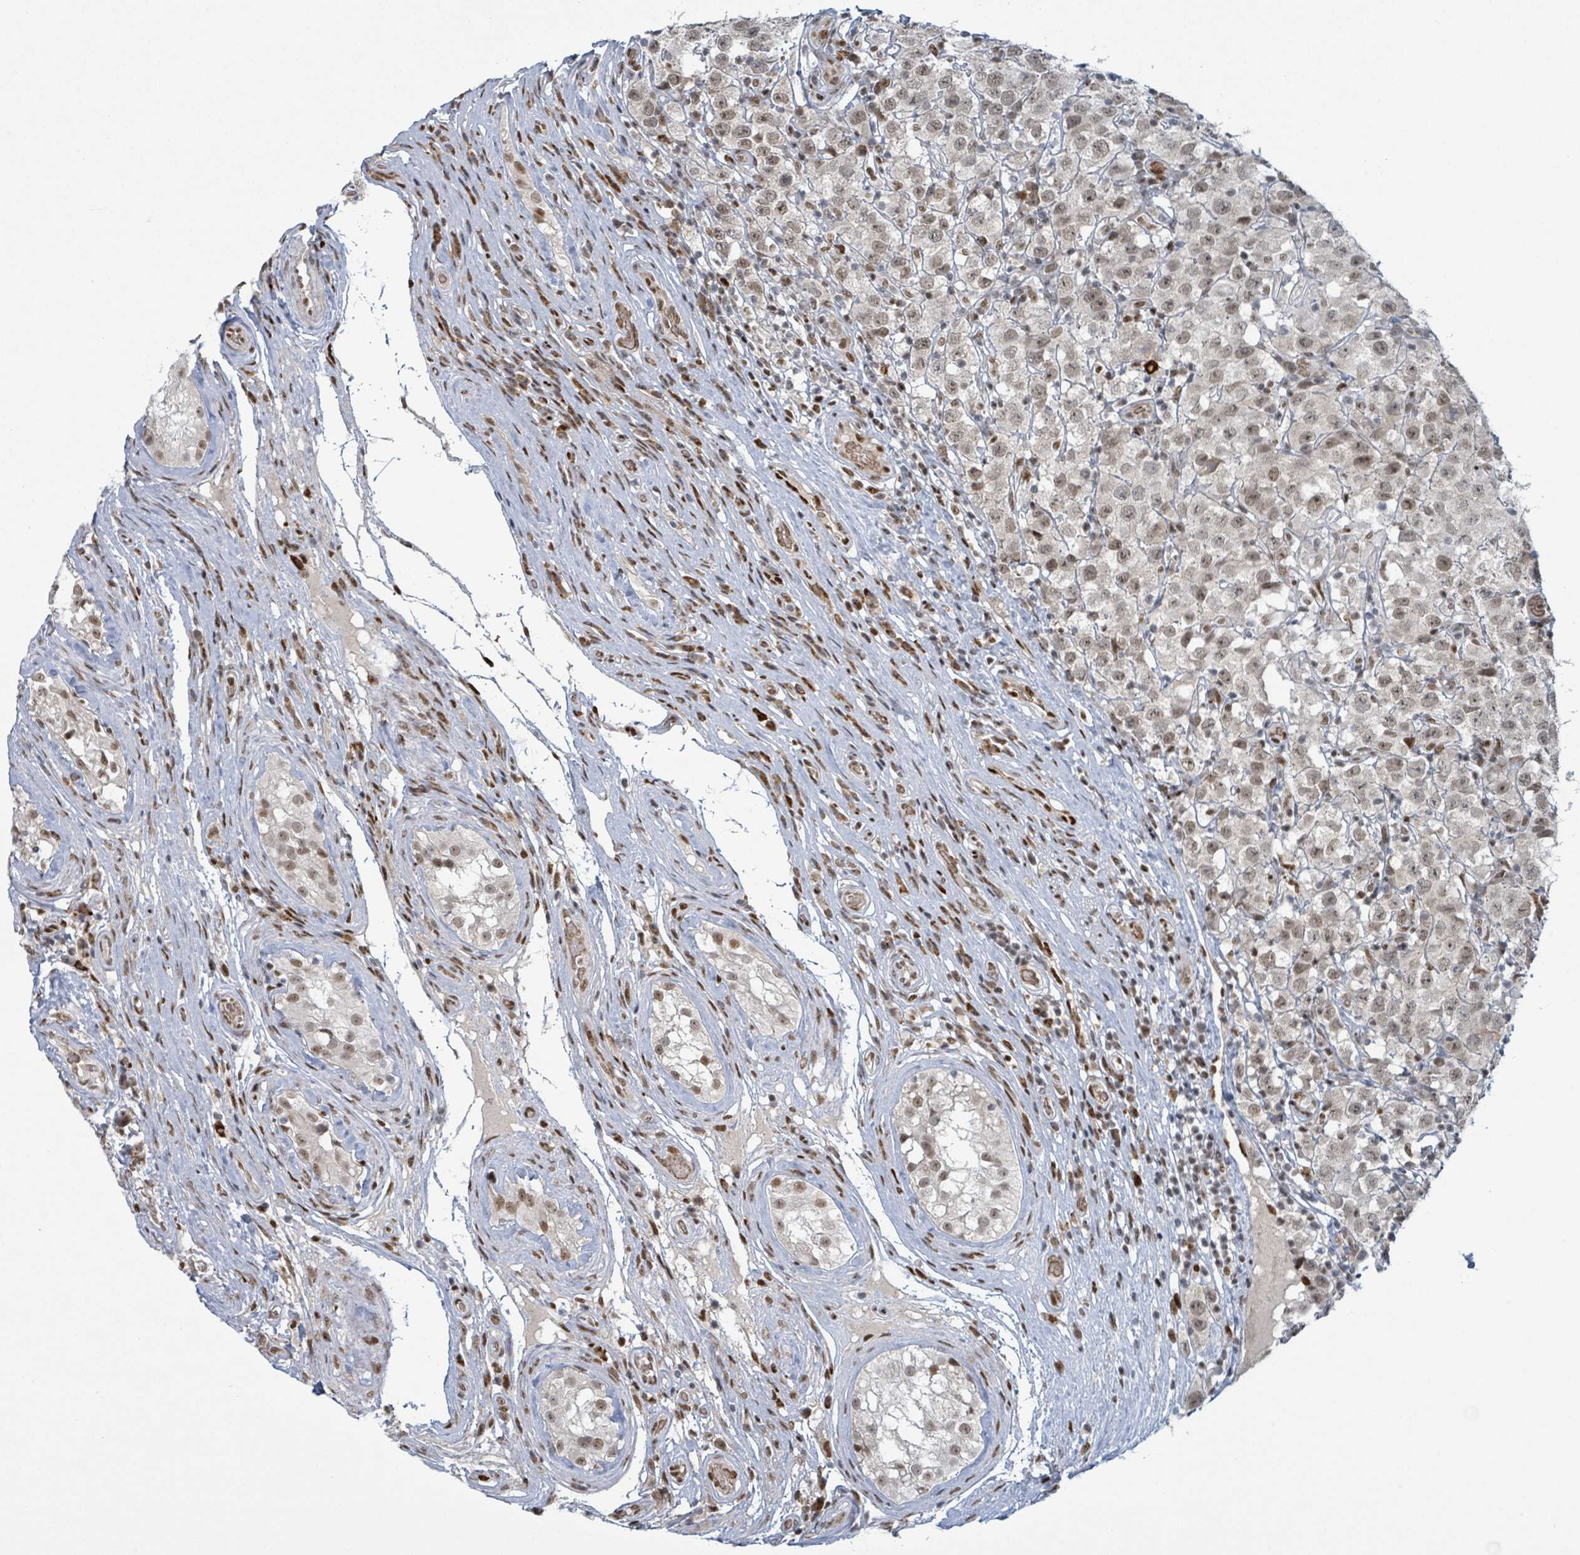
{"staining": {"intensity": "moderate", "quantity": ">75%", "location": "nuclear"}, "tissue": "testis cancer", "cell_type": "Tumor cells", "image_type": "cancer", "snomed": [{"axis": "morphology", "description": "Seminoma, NOS"}, {"axis": "morphology", "description": "Carcinoma, Embryonal, NOS"}, {"axis": "topography", "description": "Testis"}], "caption": "Tumor cells exhibit moderate nuclear expression in approximately >75% of cells in testis cancer. The protein is shown in brown color, while the nuclei are stained blue.", "gene": "KLF3", "patient": {"sex": "male", "age": 41}}